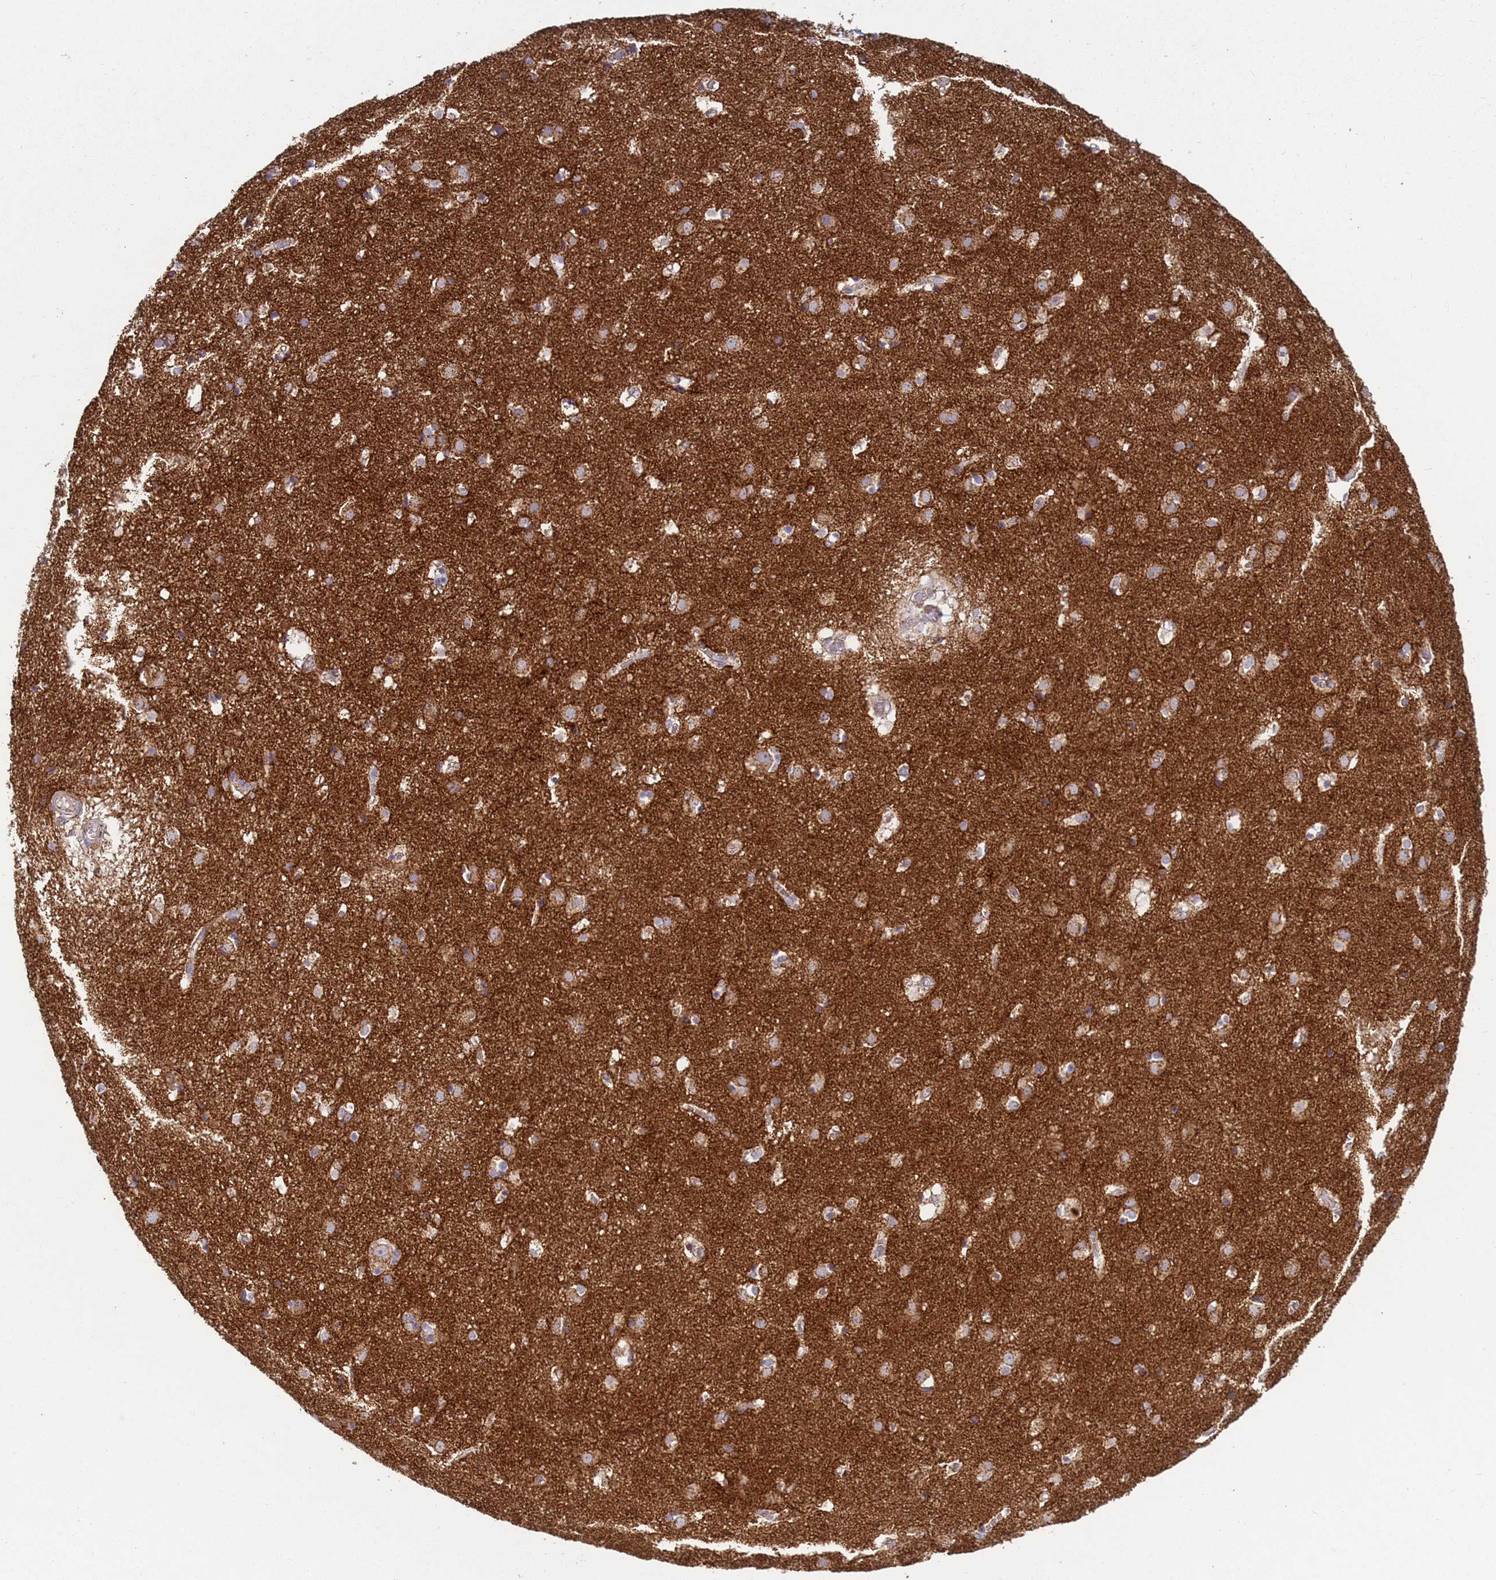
{"staining": {"intensity": "moderate", "quantity": "<25%", "location": "cytoplasmic/membranous"}, "tissue": "caudate", "cell_type": "Glial cells", "image_type": "normal", "snomed": [{"axis": "morphology", "description": "Normal tissue, NOS"}, {"axis": "topography", "description": "Lateral ventricle wall"}], "caption": "A high-resolution micrograph shows IHC staining of normal caudate, which reveals moderate cytoplasmic/membranous positivity in about <25% of glial cells. (DAB IHC, brown staining for protein, blue staining for nuclei).", "gene": "FBXO33", "patient": {"sex": "male", "age": 70}}